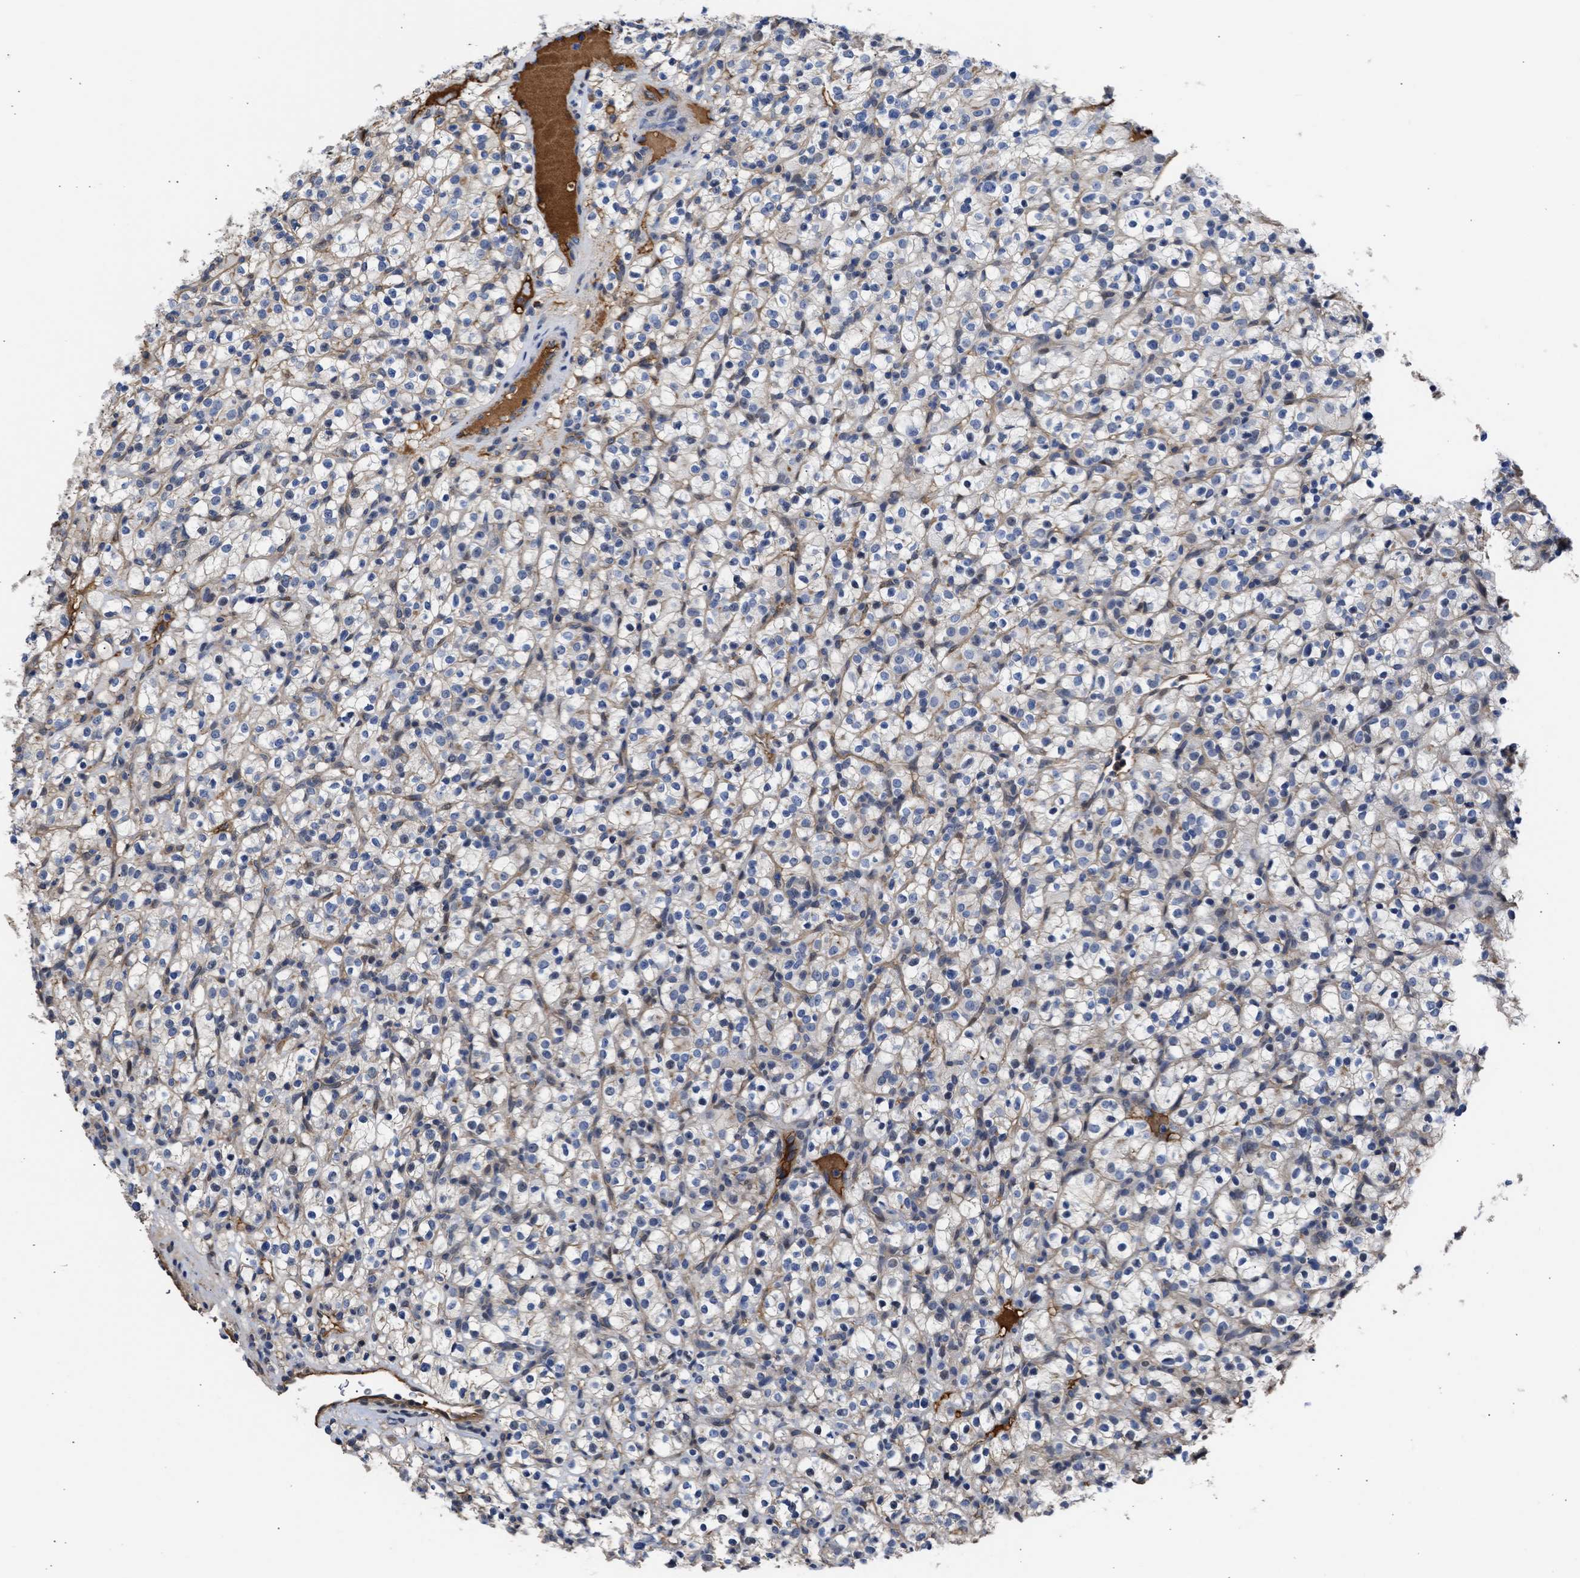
{"staining": {"intensity": "weak", "quantity": "<25%", "location": "cytoplasmic/membranous"}, "tissue": "renal cancer", "cell_type": "Tumor cells", "image_type": "cancer", "snomed": [{"axis": "morphology", "description": "Normal tissue, NOS"}, {"axis": "morphology", "description": "Adenocarcinoma, NOS"}, {"axis": "topography", "description": "Kidney"}], "caption": "Tumor cells are negative for protein expression in human renal cancer. The staining was performed using DAB (3,3'-diaminobenzidine) to visualize the protein expression in brown, while the nuclei were stained in blue with hematoxylin (Magnification: 20x).", "gene": "MAS1L", "patient": {"sex": "female", "age": 72}}